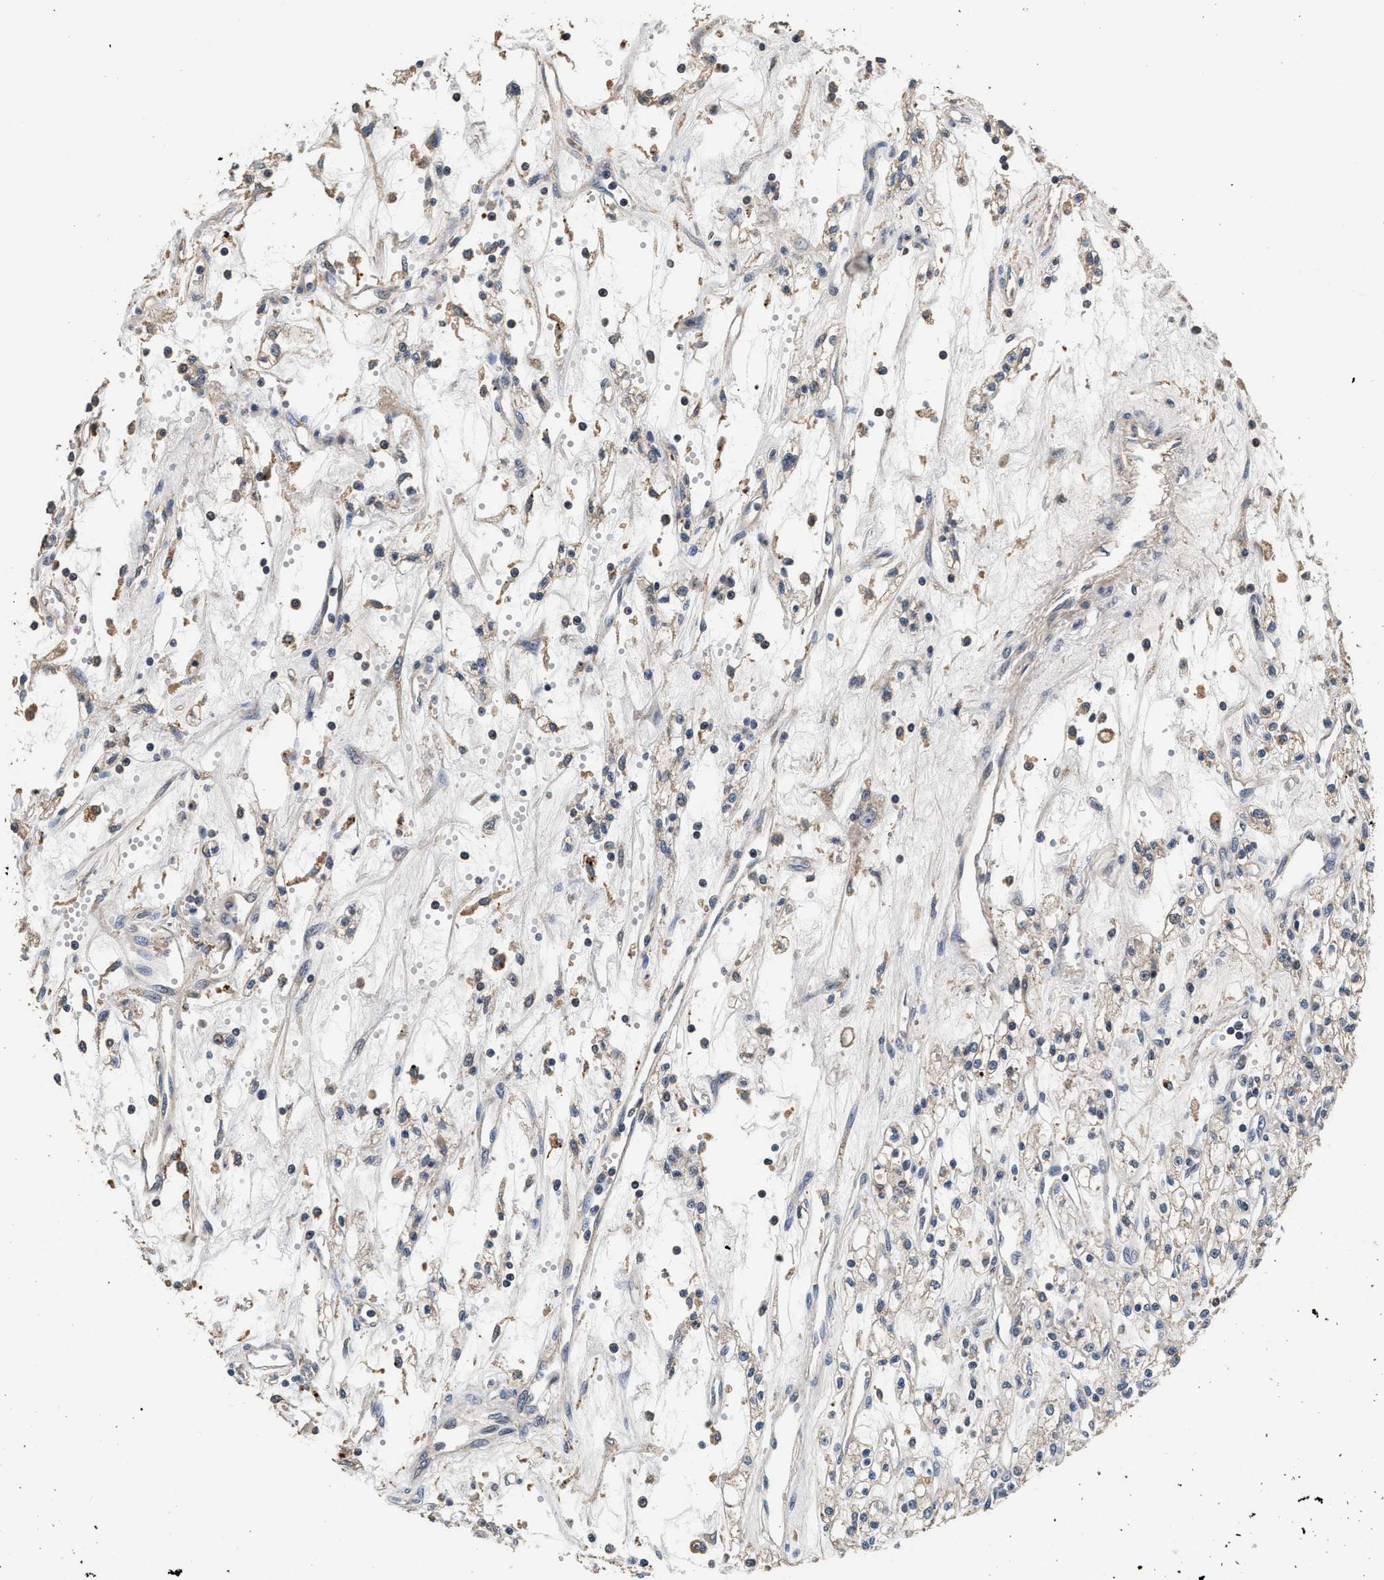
{"staining": {"intensity": "weak", "quantity": ">75%", "location": "cytoplasmic/membranous"}, "tissue": "renal cancer", "cell_type": "Tumor cells", "image_type": "cancer", "snomed": [{"axis": "morphology", "description": "Adenocarcinoma, NOS"}, {"axis": "topography", "description": "Kidney"}], "caption": "Immunohistochemistry (IHC) image of renal cancer stained for a protein (brown), which exhibits low levels of weak cytoplasmic/membranous staining in approximately >75% of tumor cells.", "gene": "PTGR3", "patient": {"sex": "male", "age": 59}}